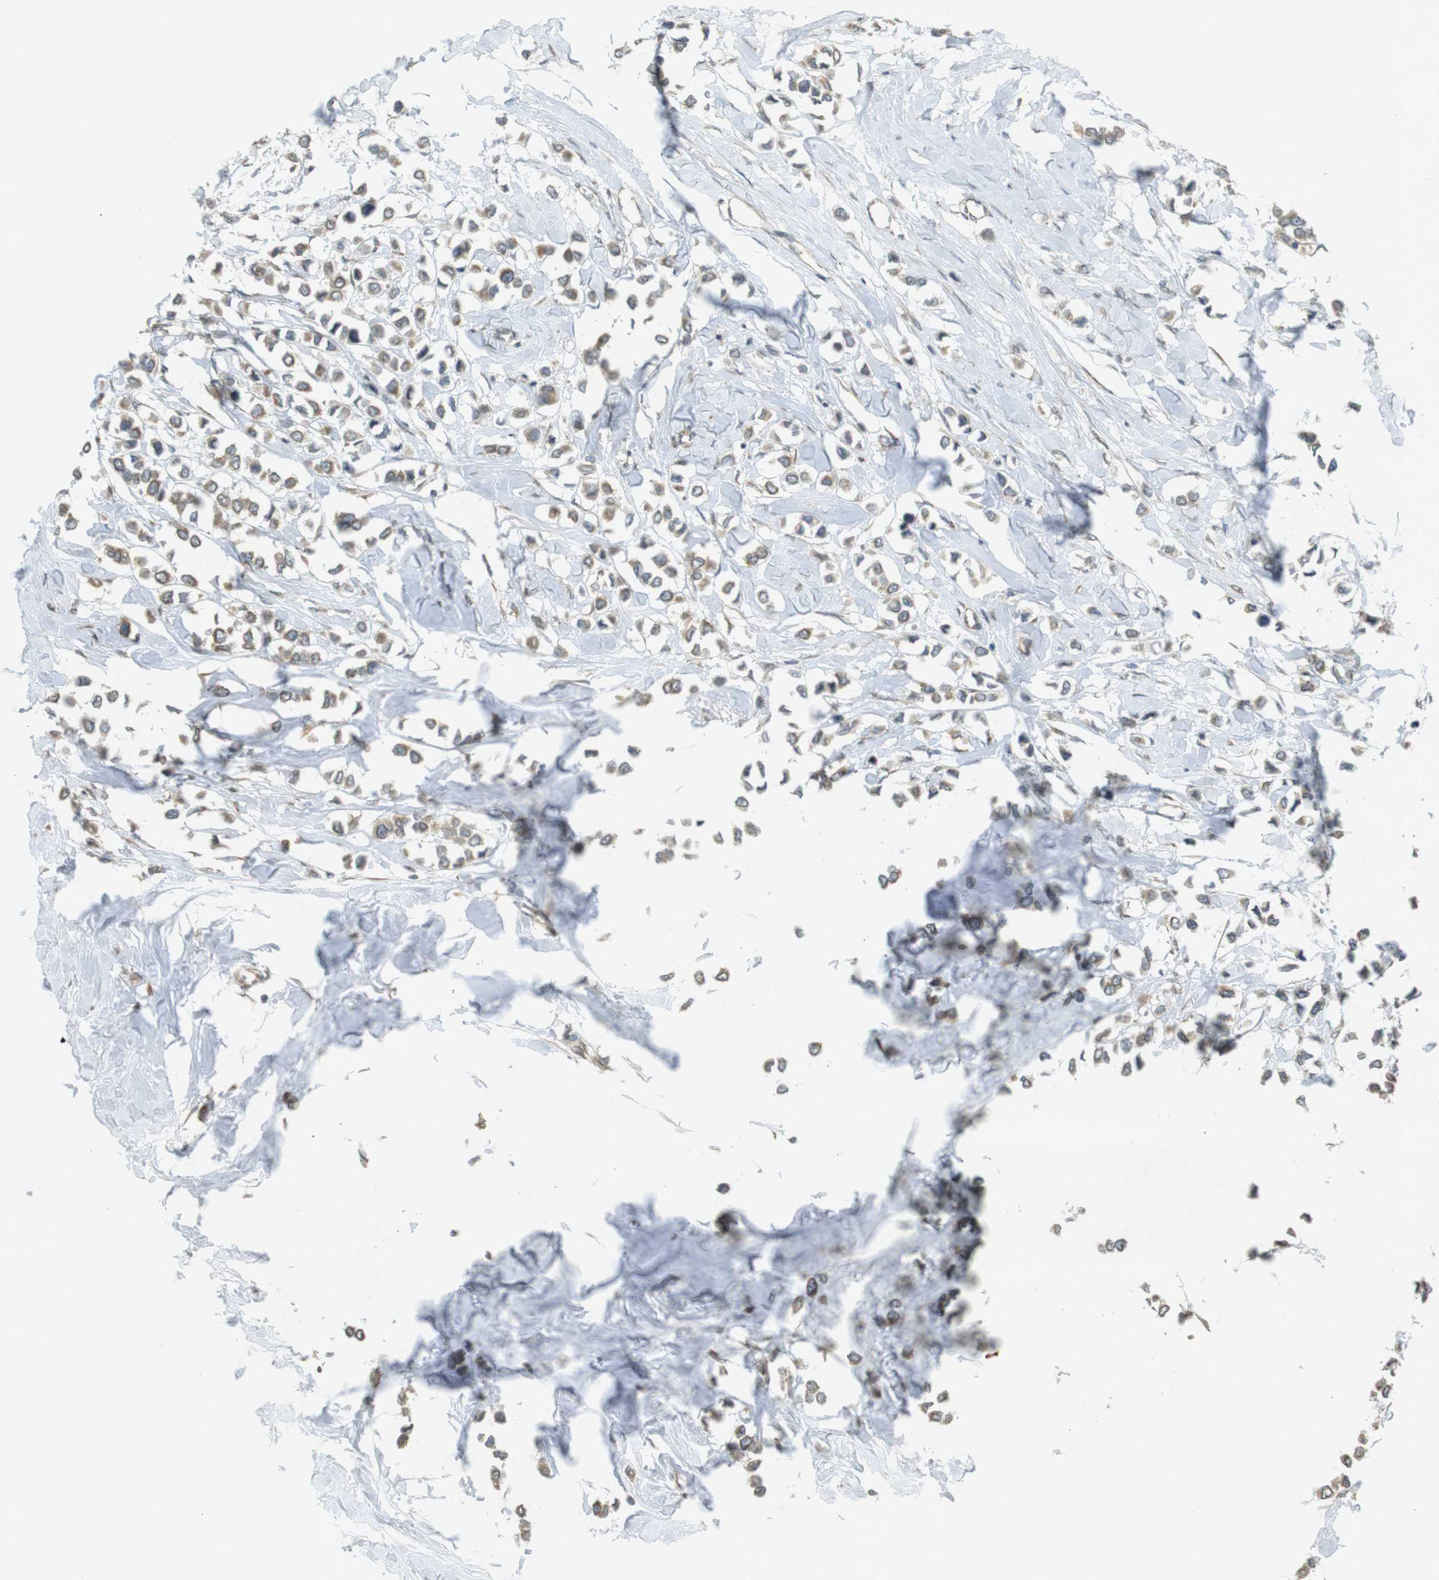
{"staining": {"intensity": "moderate", "quantity": ">75%", "location": "cytoplasmic/membranous"}, "tissue": "breast cancer", "cell_type": "Tumor cells", "image_type": "cancer", "snomed": [{"axis": "morphology", "description": "Lobular carcinoma"}, {"axis": "topography", "description": "Breast"}], "caption": "Immunohistochemical staining of human breast lobular carcinoma demonstrates medium levels of moderate cytoplasmic/membranous protein positivity in approximately >75% of tumor cells.", "gene": "KIF5B", "patient": {"sex": "female", "age": 51}}